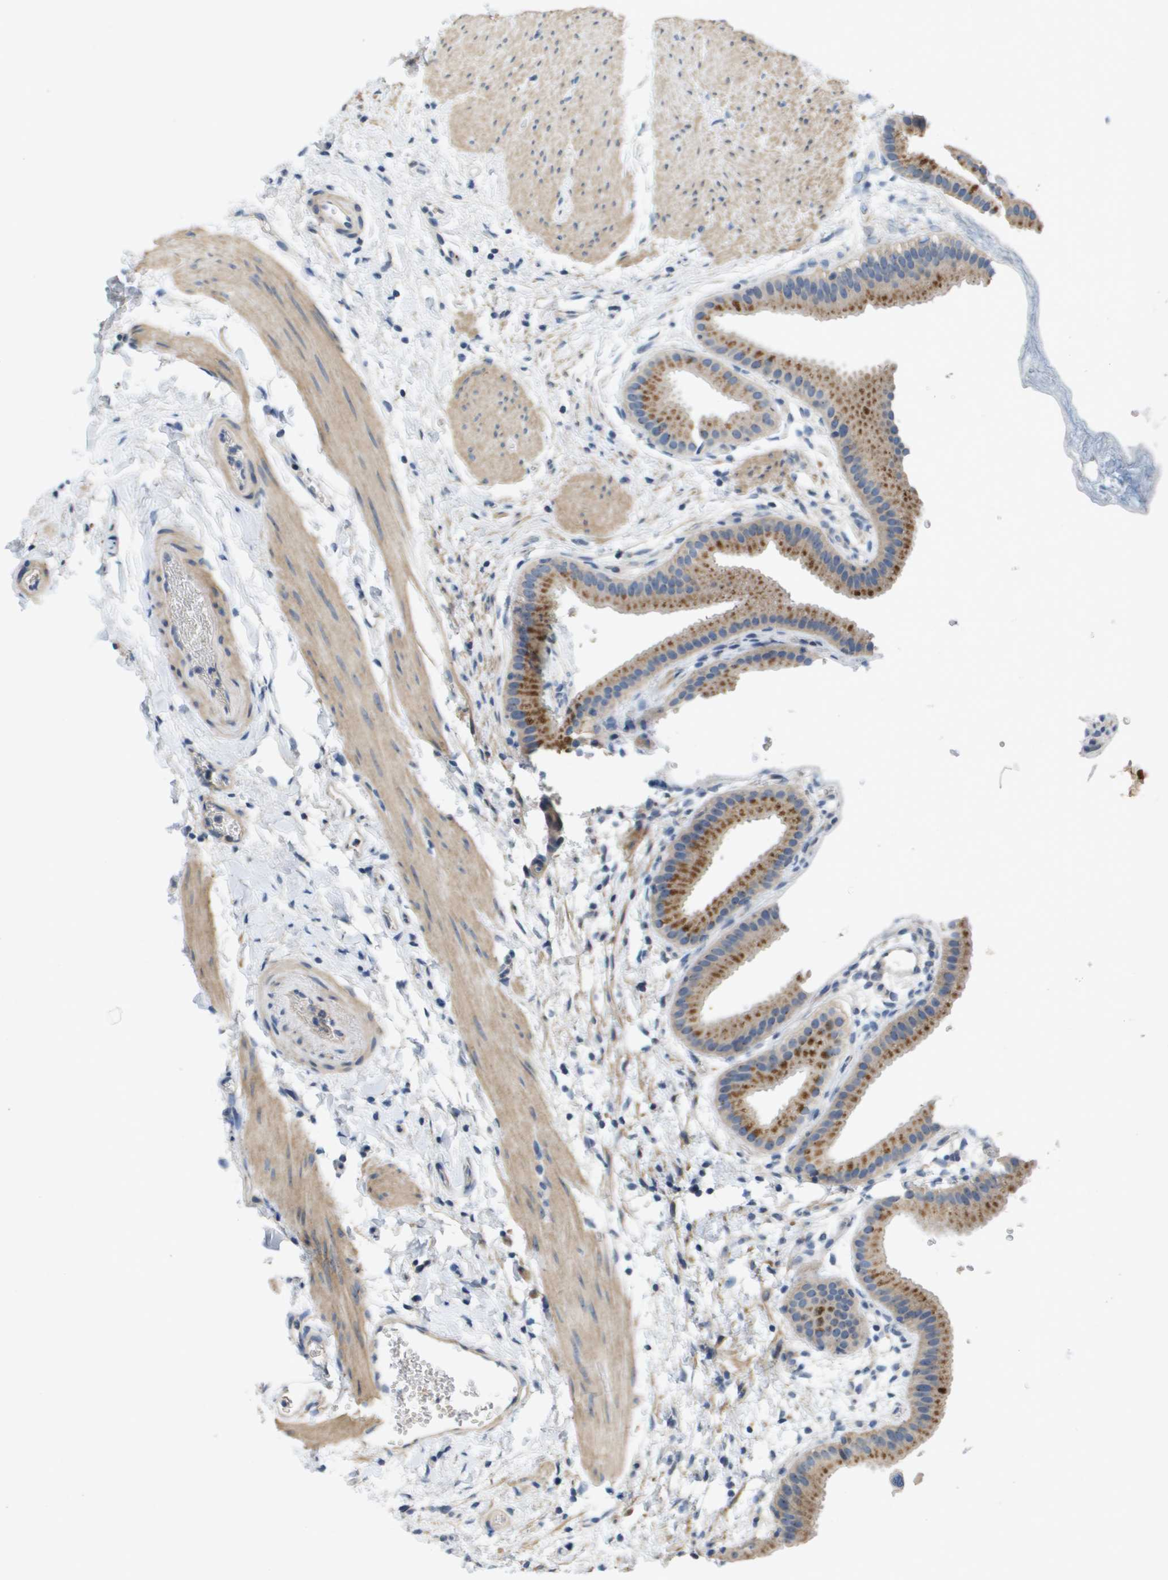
{"staining": {"intensity": "moderate", "quantity": ">75%", "location": "cytoplasmic/membranous"}, "tissue": "gallbladder", "cell_type": "Glandular cells", "image_type": "normal", "snomed": [{"axis": "morphology", "description": "Normal tissue, NOS"}, {"axis": "topography", "description": "Gallbladder"}], "caption": "Glandular cells display medium levels of moderate cytoplasmic/membranous staining in about >75% of cells in unremarkable human gallbladder.", "gene": "B3GNT5", "patient": {"sex": "female", "age": 64}}